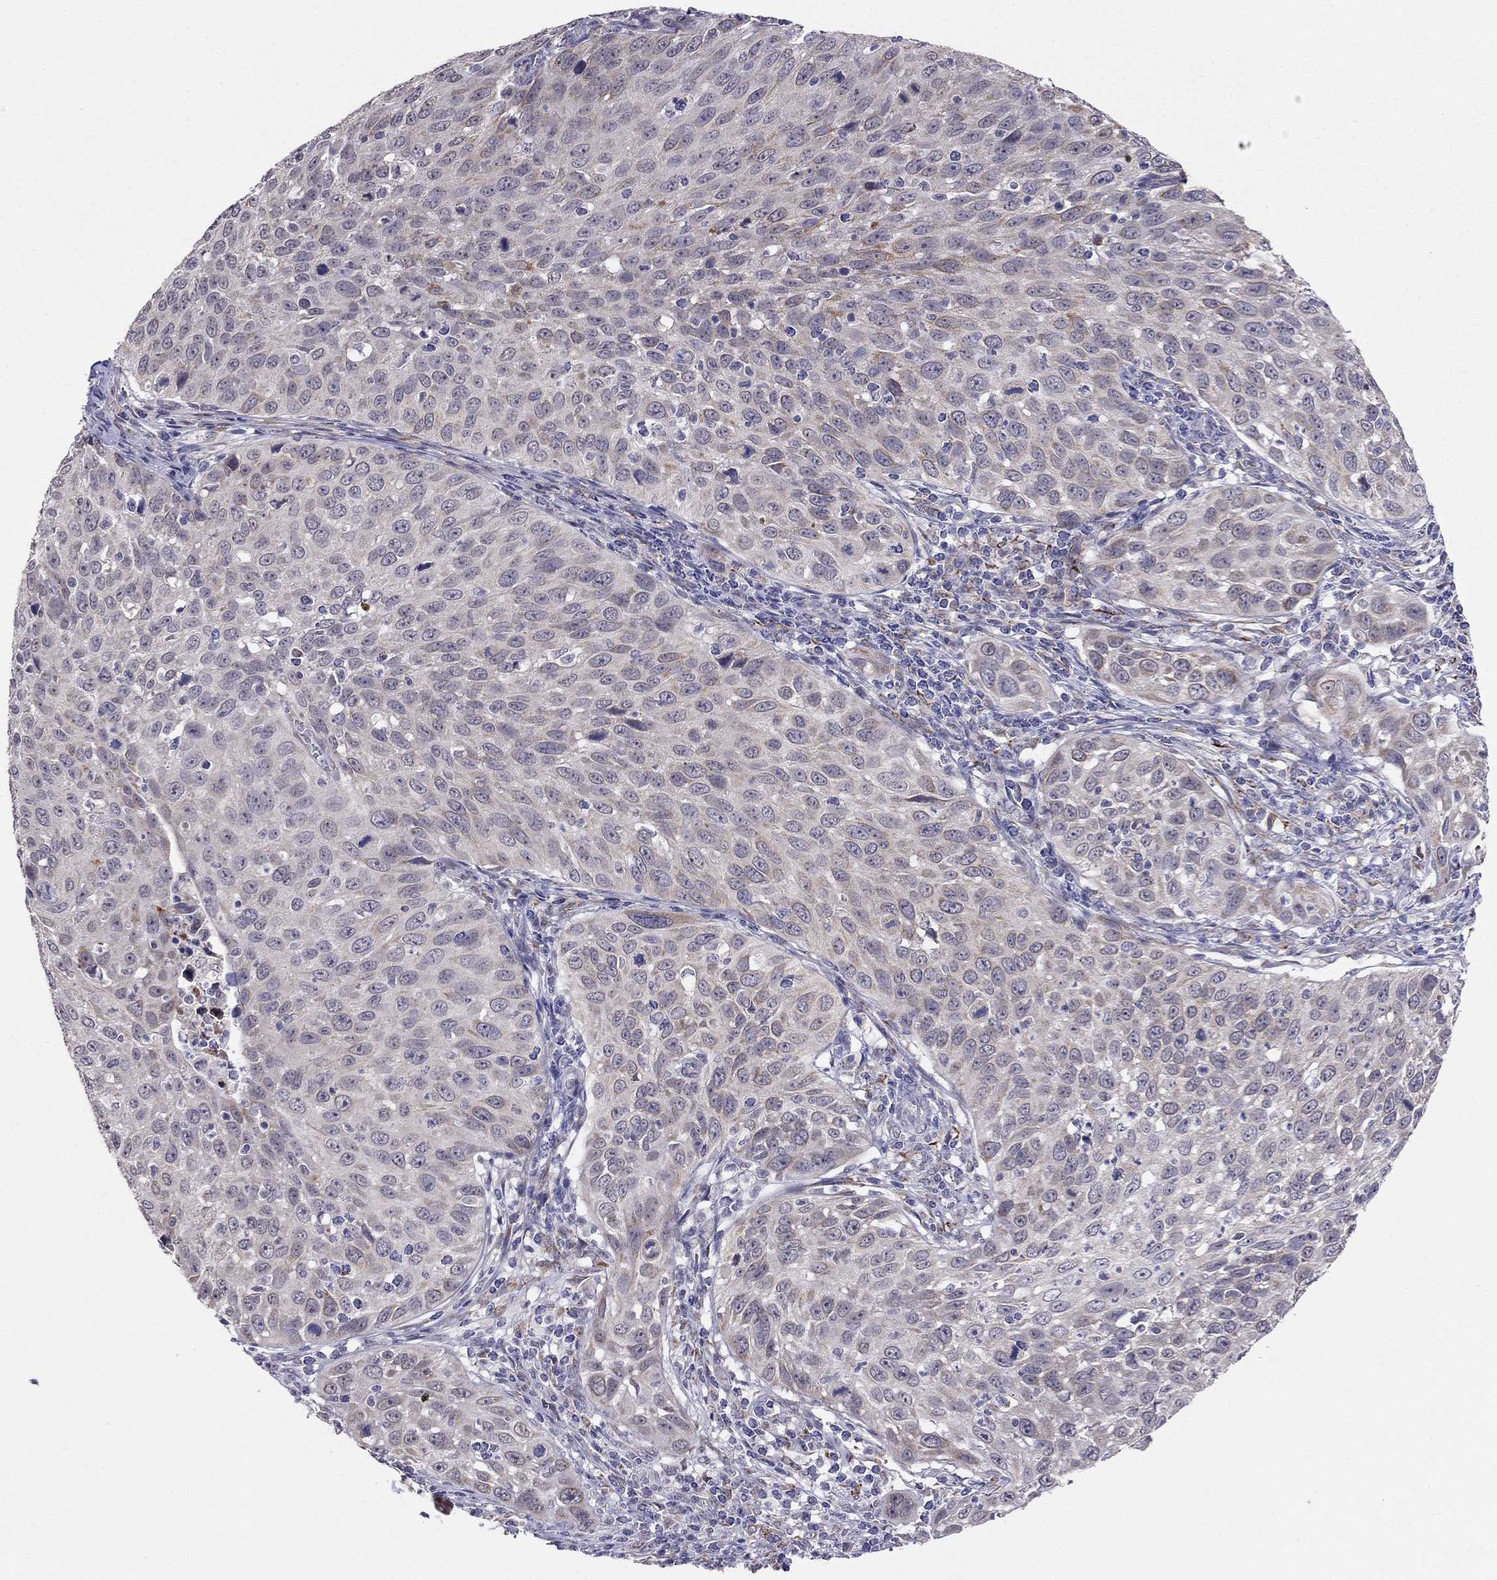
{"staining": {"intensity": "weak", "quantity": "<25%", "location": "cytoplasmic/membranous"}, "tissue": "cervical cancer", "cell_type": "Tumor cells", "image_type": "cancer", "snomed": [{"axis": "morphology", "description": "Squamous cell carcinoma, NOS"}, {"axis": "topography", "description": "Cervix"}], "caption": "Tumor cells are negative for brown protein staining in cervical squamous cell carcinoma.", "gene": "MYO3B", "patient": {"sex": "female", "age": 26}}